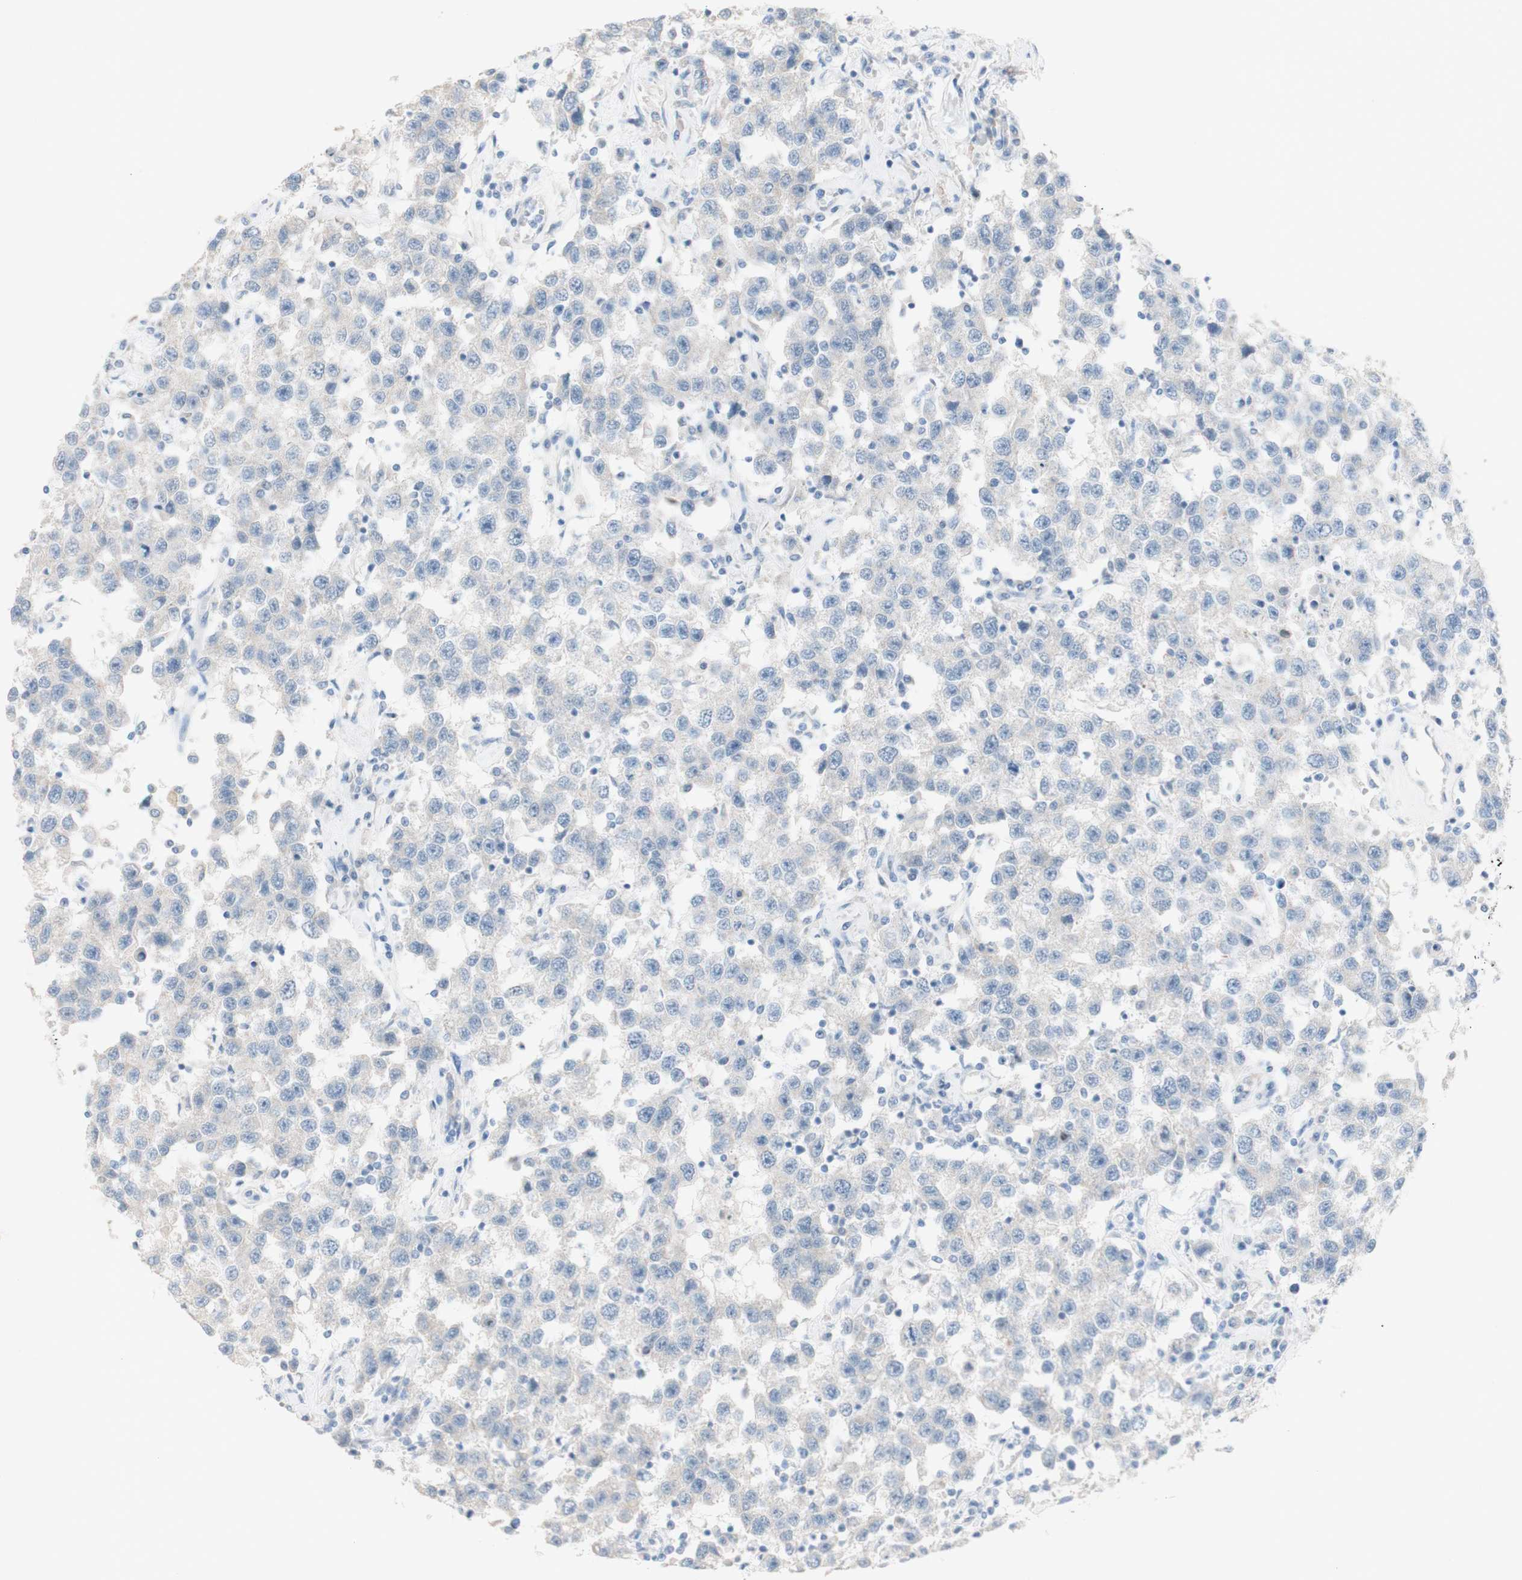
{"staining": {"intensity": "negative", "quantity": "none", "location": "none"}, "tissue": "testis cancer", "cell_type": "Tumor cells", "image_type": "cancer", "snomed": [{"axis": "morphology", "description": "Seminoma, NOS"}, {"axis": "topography", "description": "Testis"}], "caption": "Testis cancer stained for a protein using immunohistochemistry (IHC) demonstrates no expression tumor cells.", "gene": "ART3", "patient": {"sex": "male", "age": 41}}